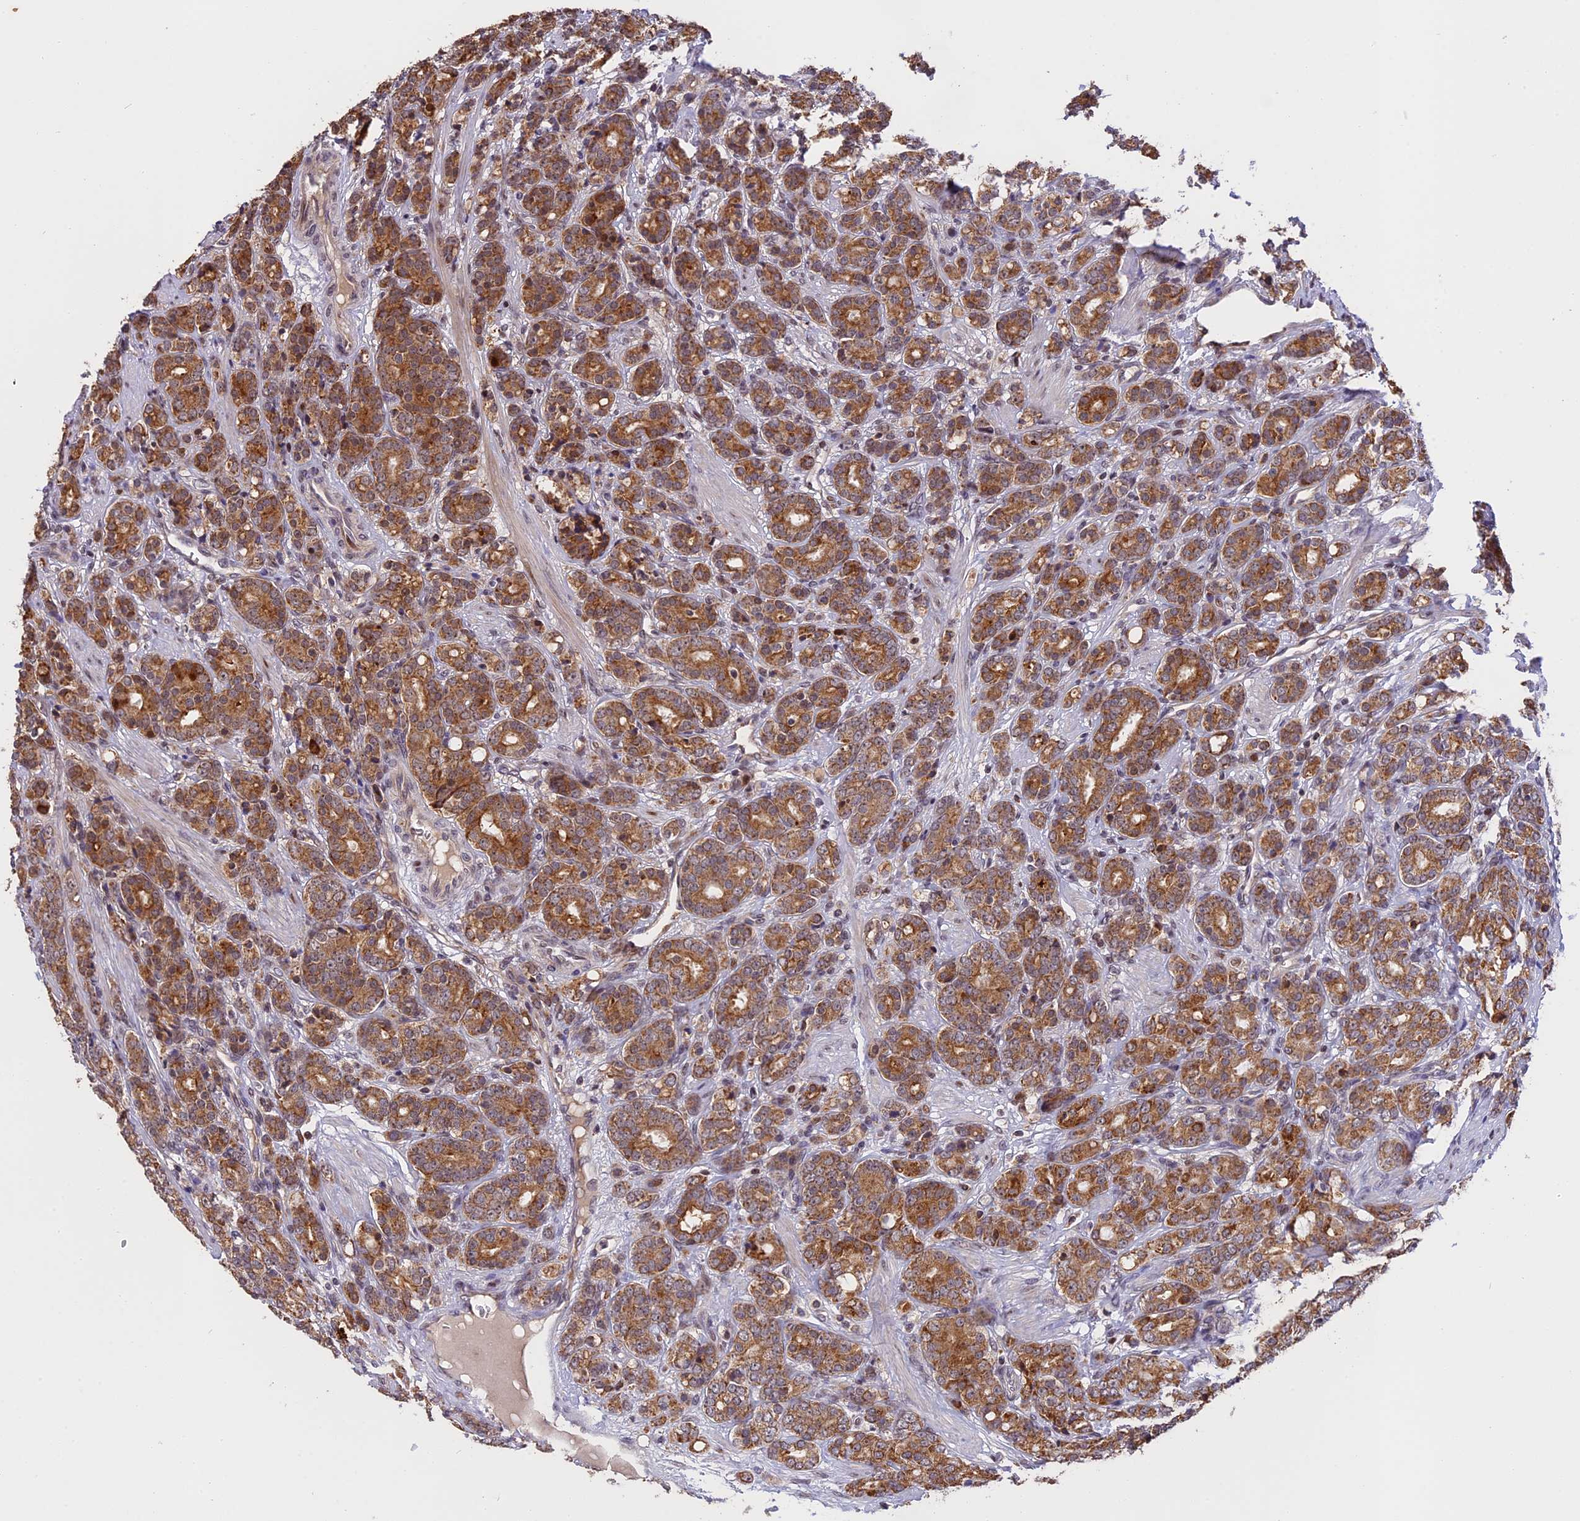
{"staining": {"intensity": "strong", "quantity": ">75%", "location": "cytoplasmic/membranous"}, "tissue": "prostate cancer", "cell_type": "Tumor cells", "image_type": "cancer", "snomed": [{"axis": "morphology", "description": "Adenocarcinoma, High grade"}, {"axis": "topography", "description": "Prostate"}], "caption": "Prostate adenocarcinoma (high-grade) stained with immunohistochemistry shows strong cytoplasmic/membranous staining in about >75% of tumor cells.", "gene": "RERGL", "patient": {"sex": "male", "age": 62}}